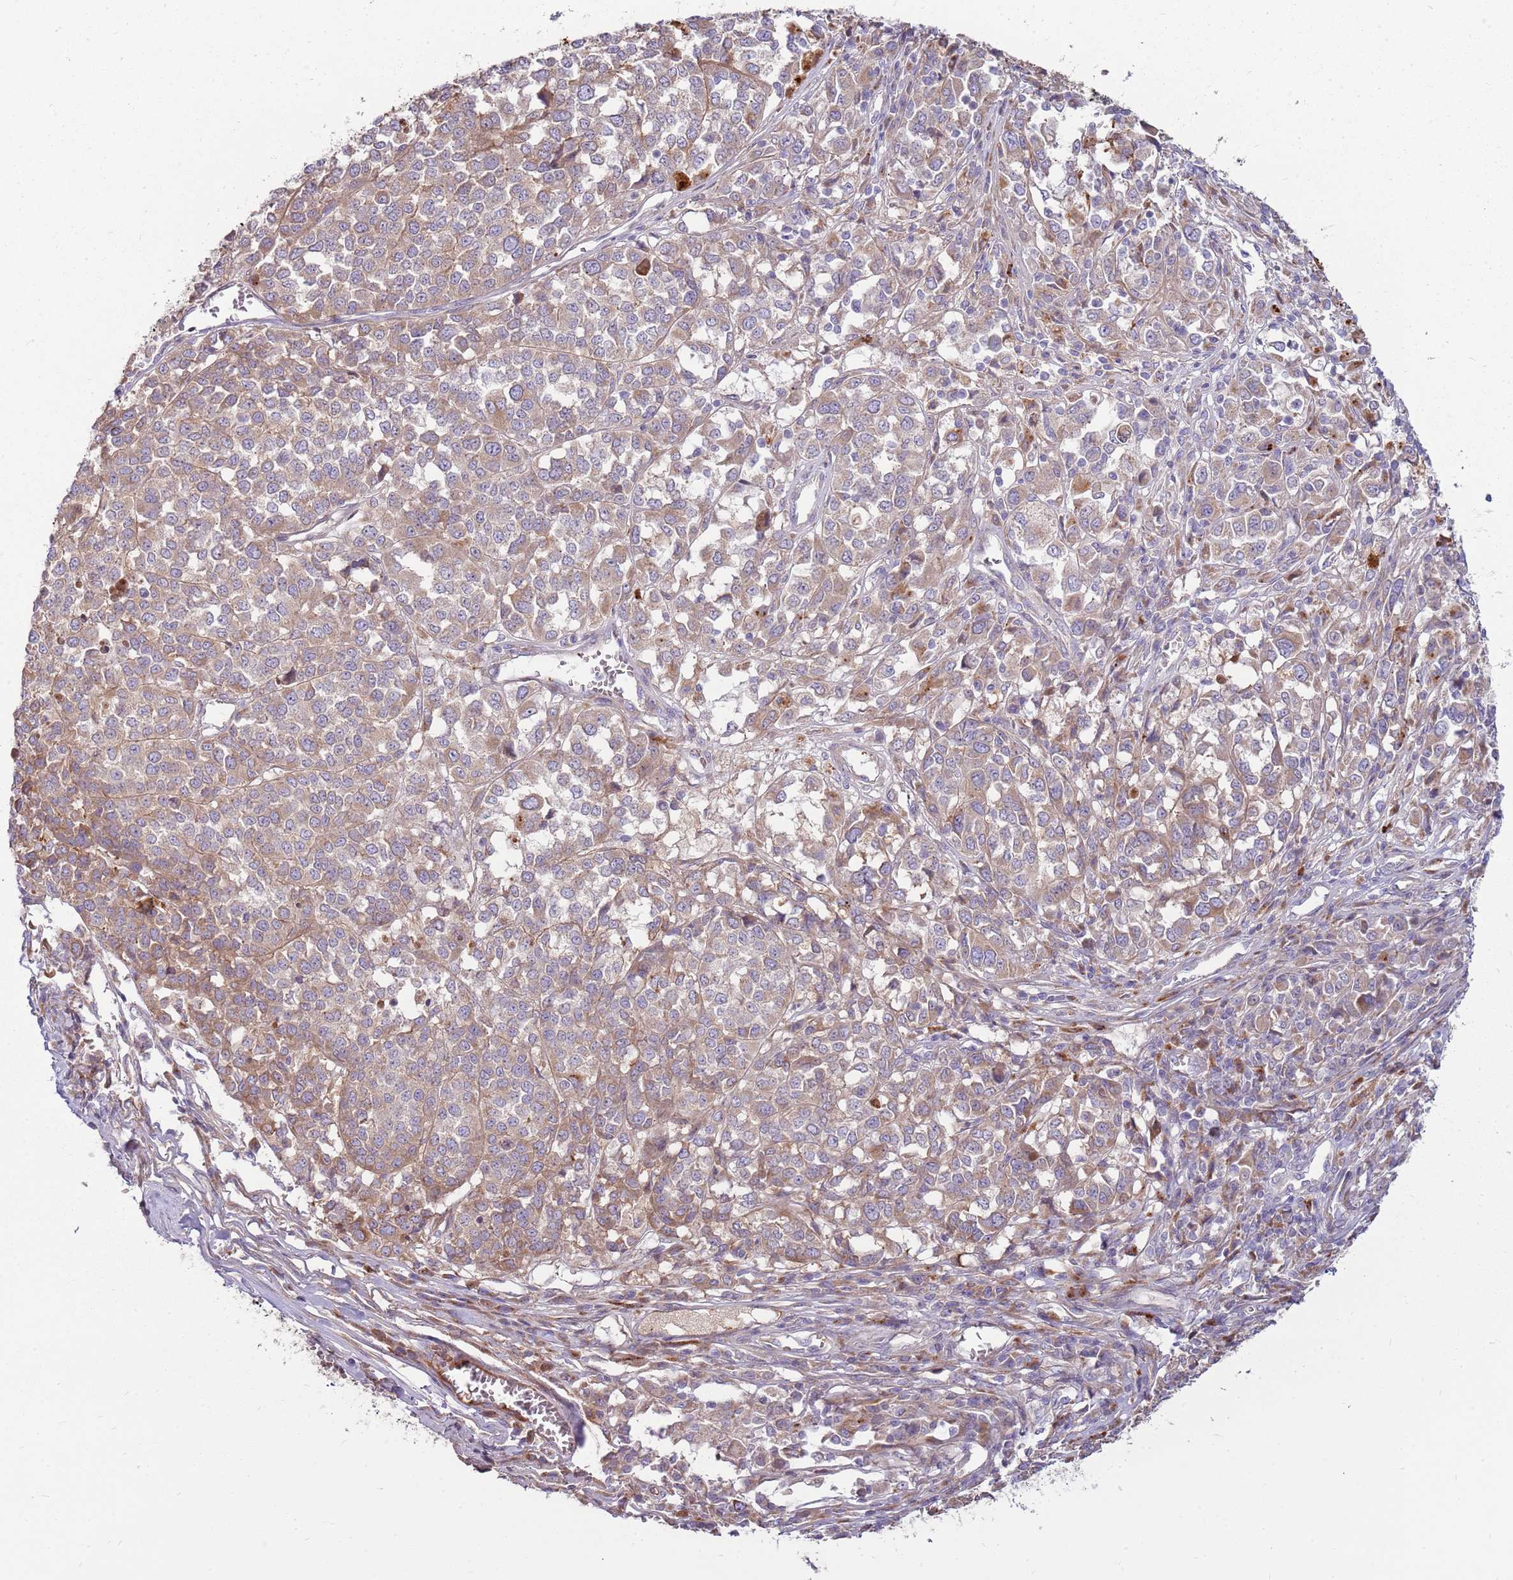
{"staining": {"intensity": "moderate", "quantity": ">75%", "location": "cytoplasmic/membranous"}, "tissue": "melanoma", "cell_type": "Tumor cells", "image_type": "cancer", "snomed": [{"axis": "morphology", "description": "Malignant melanoma, Metastatic site"}, {"axis": "topography", "description": "Lymph node"}], "caption": "Immunohistochemical staining of human malignant melanoma (metastatic site) displays moderate cytoplasmic/membranous protein positivity in approximately >75% of tumor cells.", "gene": "EMC1", "patient": {"sex": "male", "age": 44}}